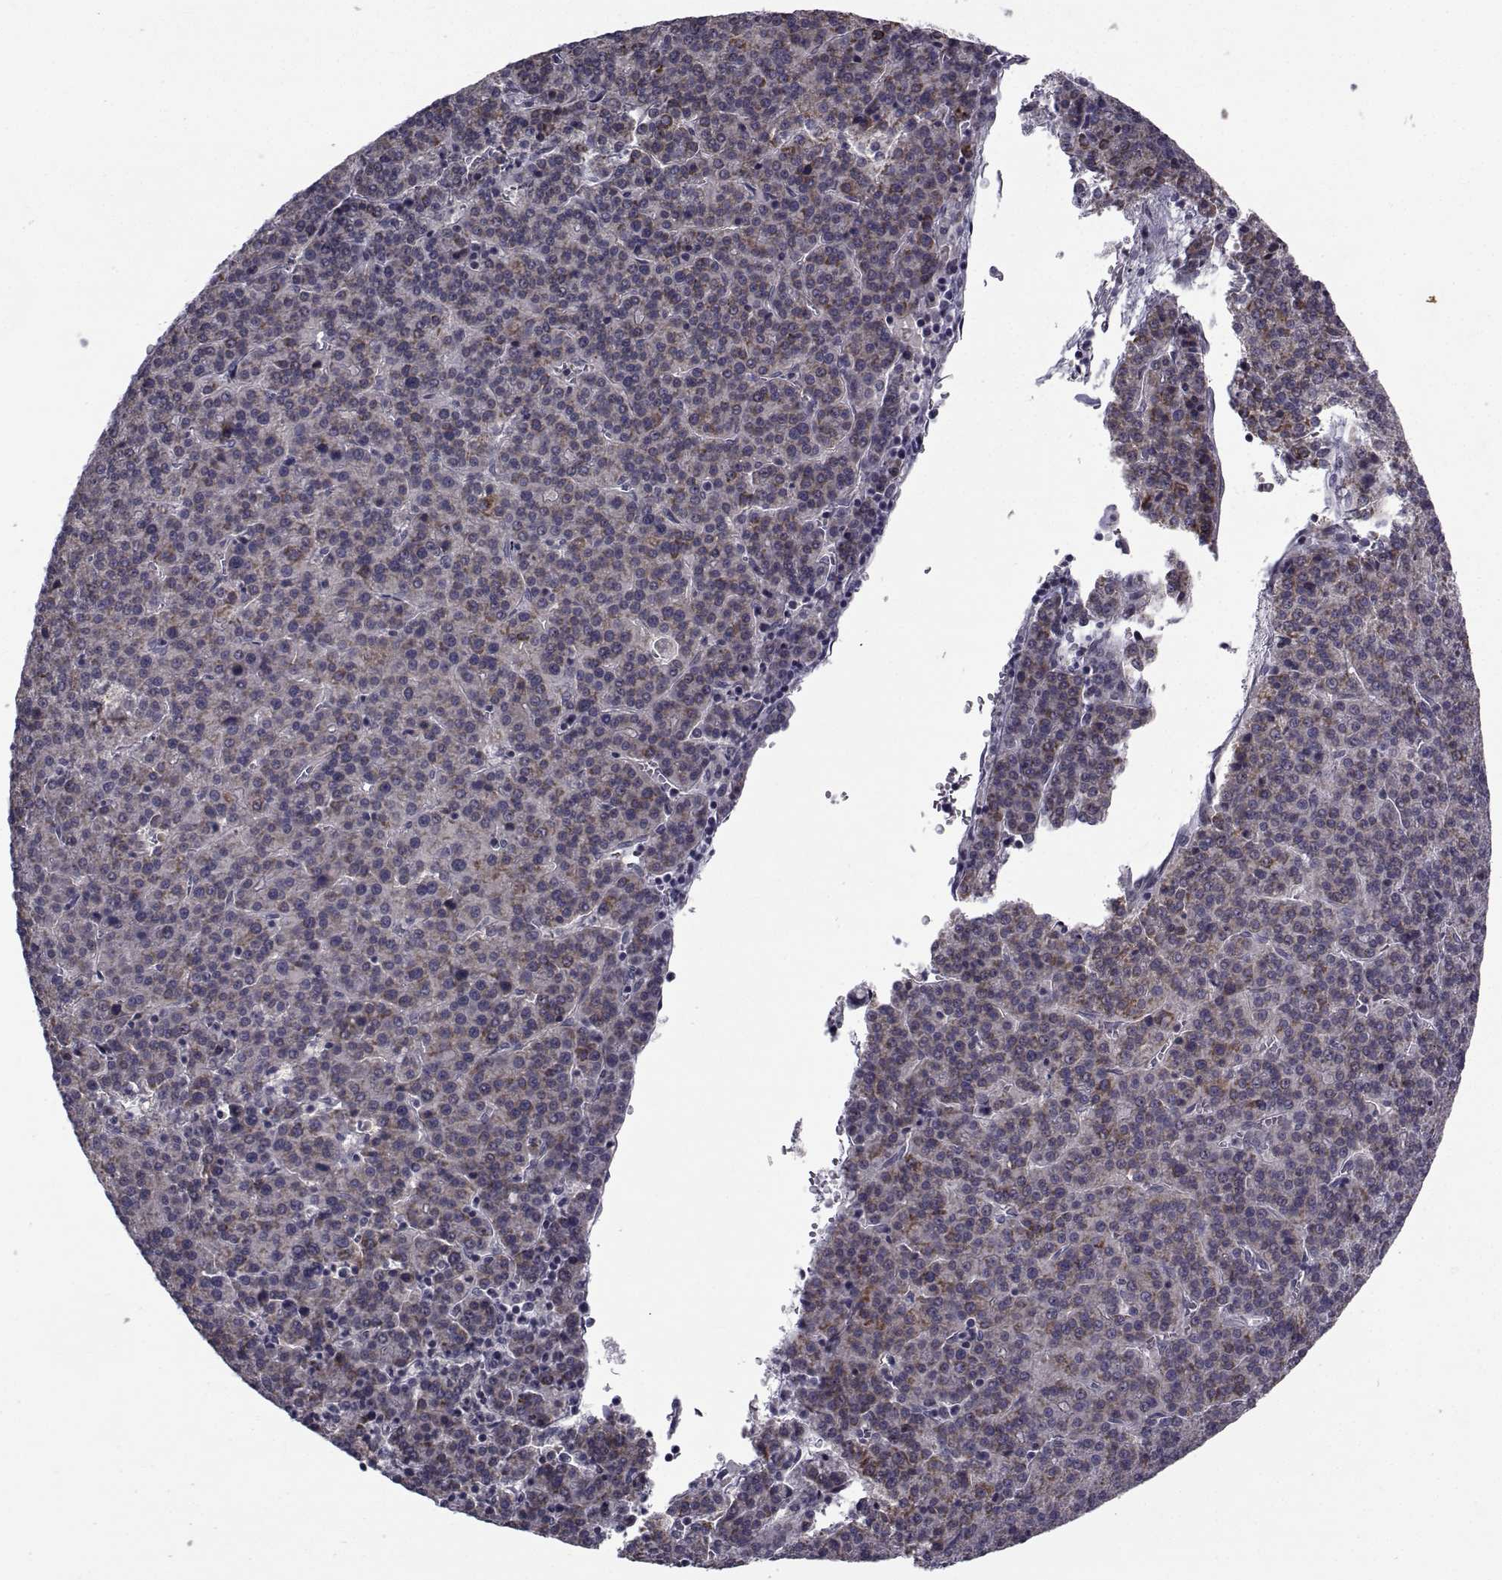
{"staining": {"intensity": "moderate", "quantity": "25%-75%", "location": "cytoplasmic/membranous"}, "tissue": "liver cancer", "cell_type": "Tumor cells", "image_type": "cancer", "snomed": [{"axis": "morphology", "description": "Carcinoma, Hepatocellular, NOS"}, {"axis": "topography", "description": "Liver"}], "caption": "Immunohistochemistry histopathology image of neoplastic tissue: liver cancer stained using immunohistochemistry (IHC) shows medium levels of moderate protein expression localized specifically in the cytoplasmic/membranous of tumor cells, appearing as a cytoplasmic/membranous brown color.", "gene": "FDXR", "patient": {"sex": "female", "age": 58}}